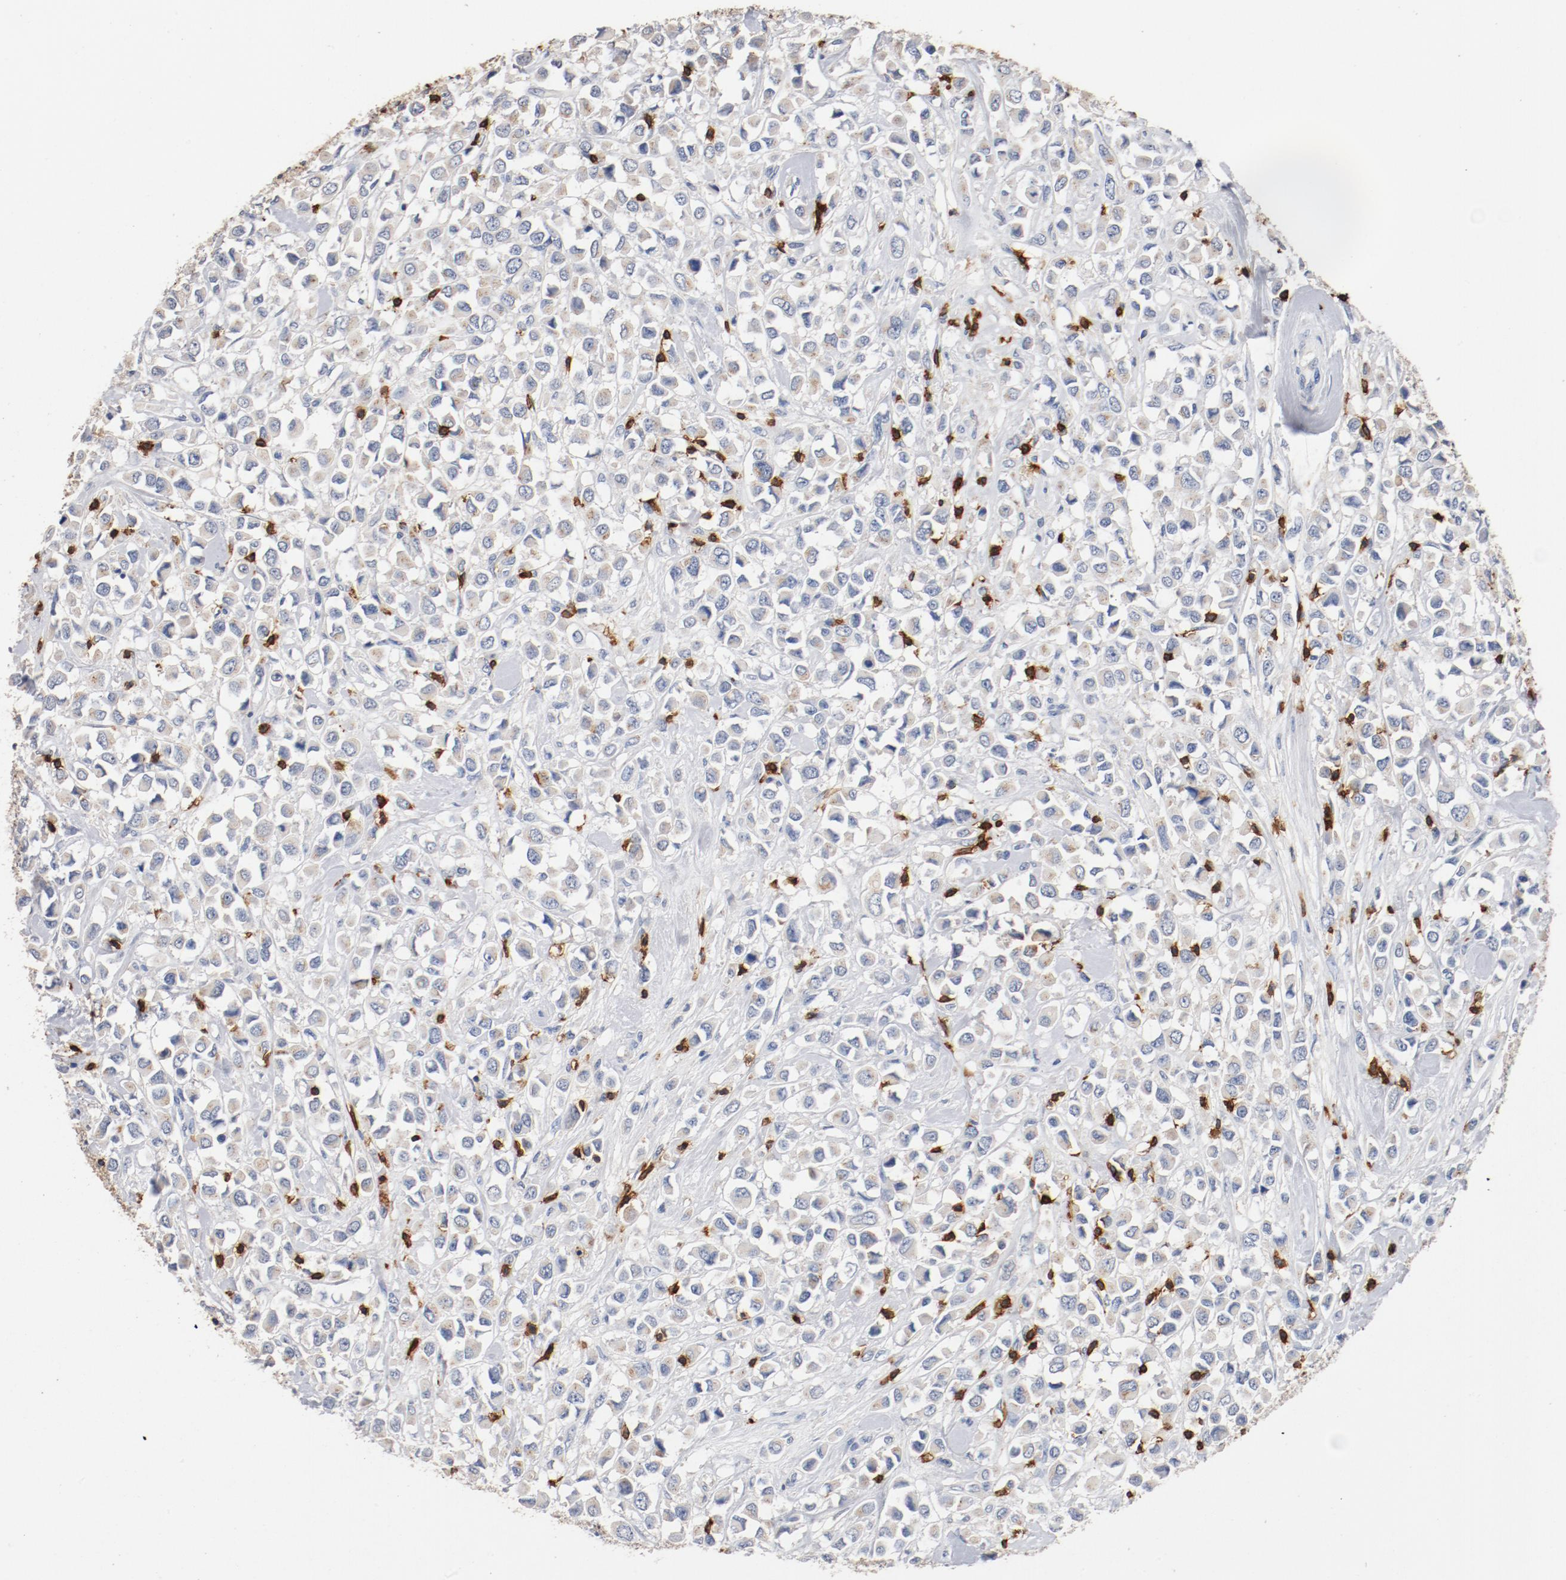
{"staining": {"intensity": "weak", "quantity": "25%-75%", "location": "cytoplasmic/membranous"}, "tissue": "breast cancer", "cell_type": "Tumor cells", "image_type": "cancer", "snomed": [{"axis": "morphology", "description": "Duct carcinoma"}, {"axis": "topography", "description": "Breast"}], "caption": "Protein staining of breast cancer tissue exhibits weak cytoplasmic/membranous expression in approximately 25%-75% of tumor cells.", "gene": "CD247", "patient": {"sex": "female", "age": 61}}